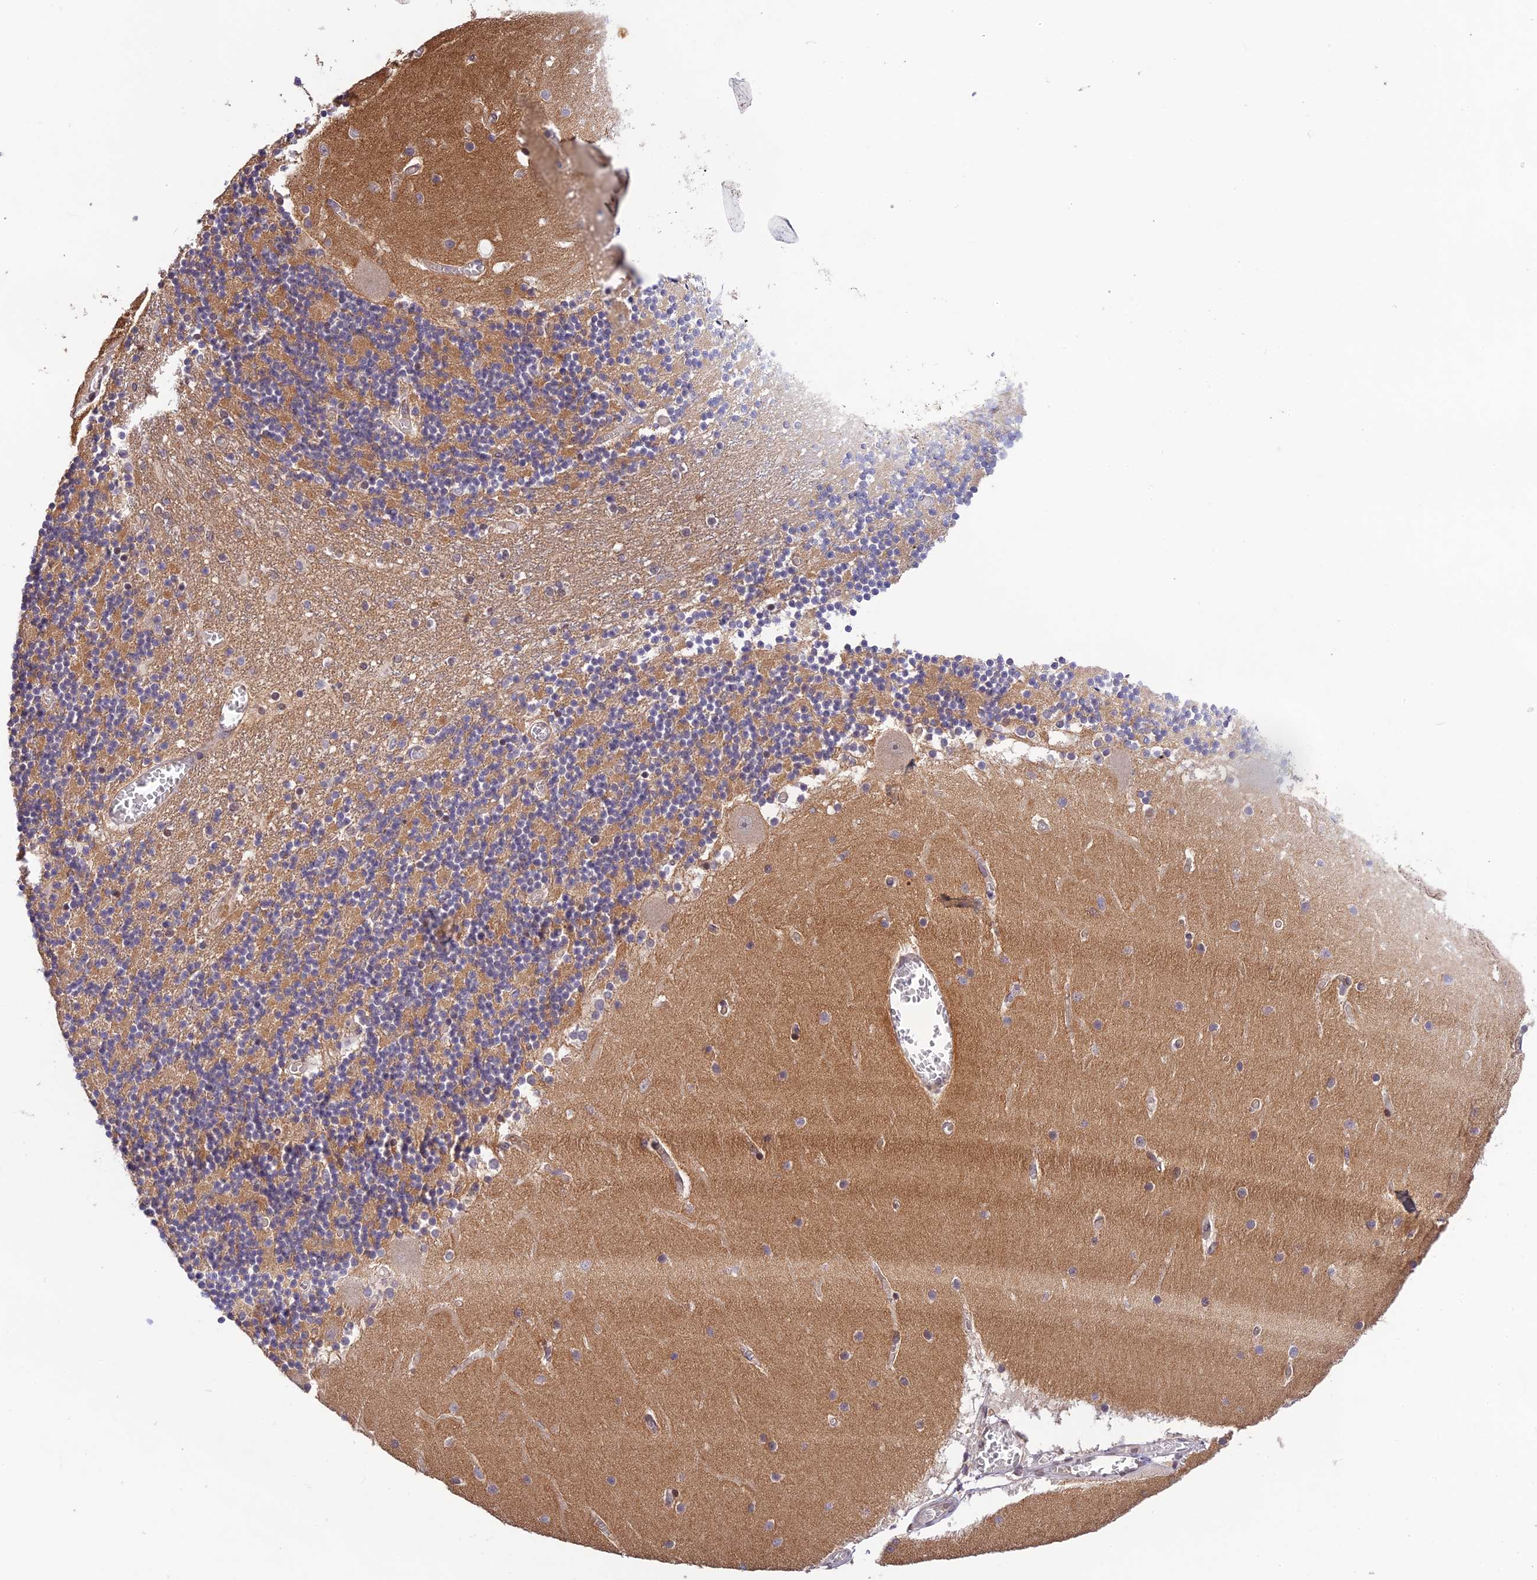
{"staining": {"intensity": "moderate", "quantity": ">75%", "location": "cytoplasmic/membranous"}, "tissue": "cerebellum", "cell_type": "Cells in granular layer", "image_type": "normal", "snomed": [{"axis": "morphology", "description": "Normal tissue, NOS"}, {"axis": "topography", "description": "Cerebellum"}], "caption": "This micrograph demonstrates IHC staining of unremarkable human cerebellum, with medium moderate cytoplasmic/membranous staining in approximately >75% of cells in granular layer.", "gene": "ZNF436", "patient": {"sex": "female", "age": 28}}